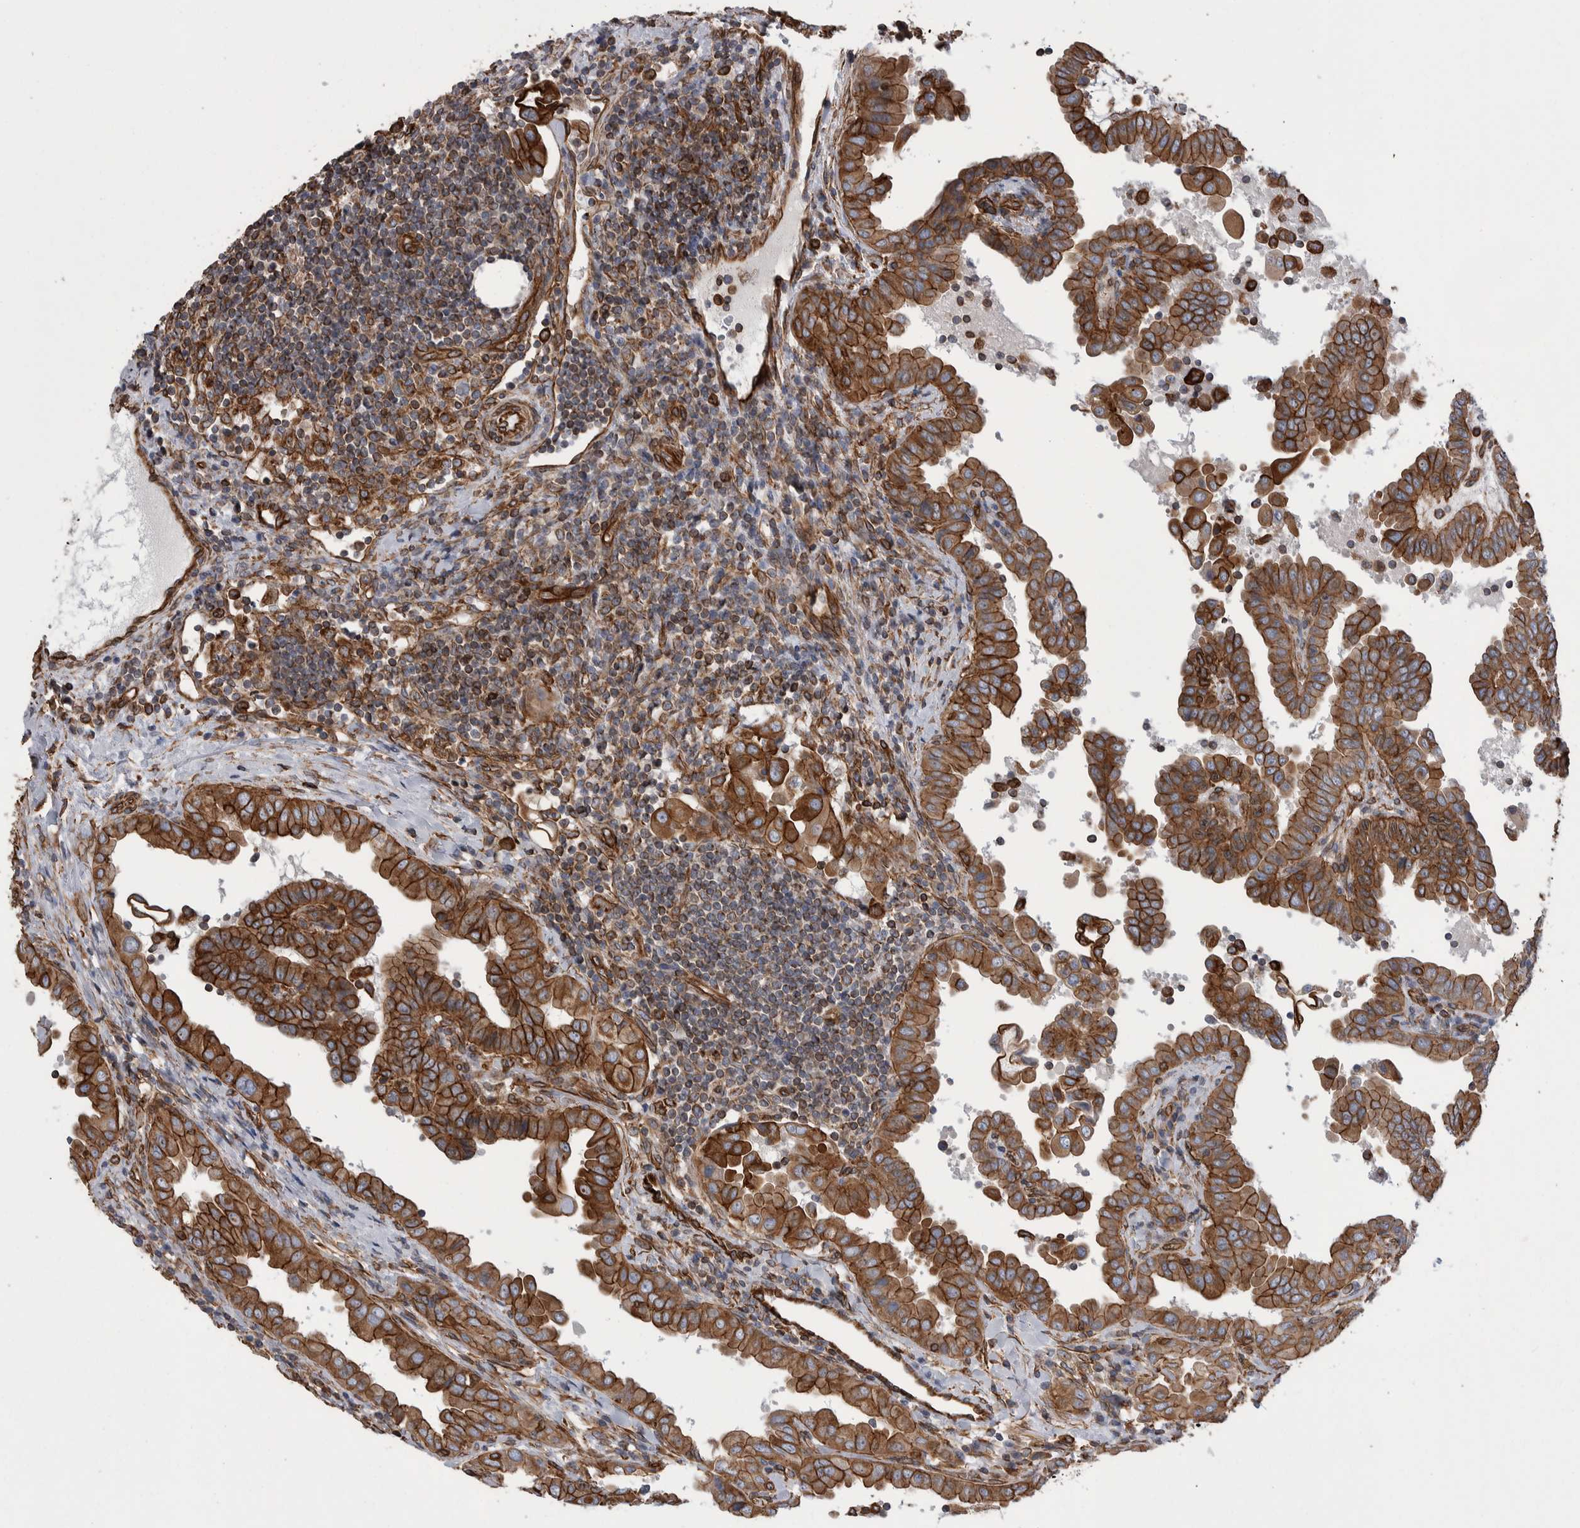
{"staining": {"intensity": "strong", "quantity": ">75%", "location": "cytoplasmic/membranous"}, "tissue": "thyroid cancer", "cell_type": "Tumor cells", "image_type": "cancer", "snomed": [{"axis": "morphology", "description": "Papillary adenocarcinoma, NOS"}, {"axis": "topography", "description": "Thyroid gland"}], "caption": "Immunohistochemistry (IHC) histopathology image of neoplastic tissue: thyroid papillary adenocarcinoma stained using immunohistochemistry (IHC) displays high levels of strong protein expression localized specifically in the cytoplasmic/membranous of tumor cells, appearing as a cytoplasmic/membranous brown color.", "gene": "KIF12", "patient": {"sex": "male", "age": 33}}